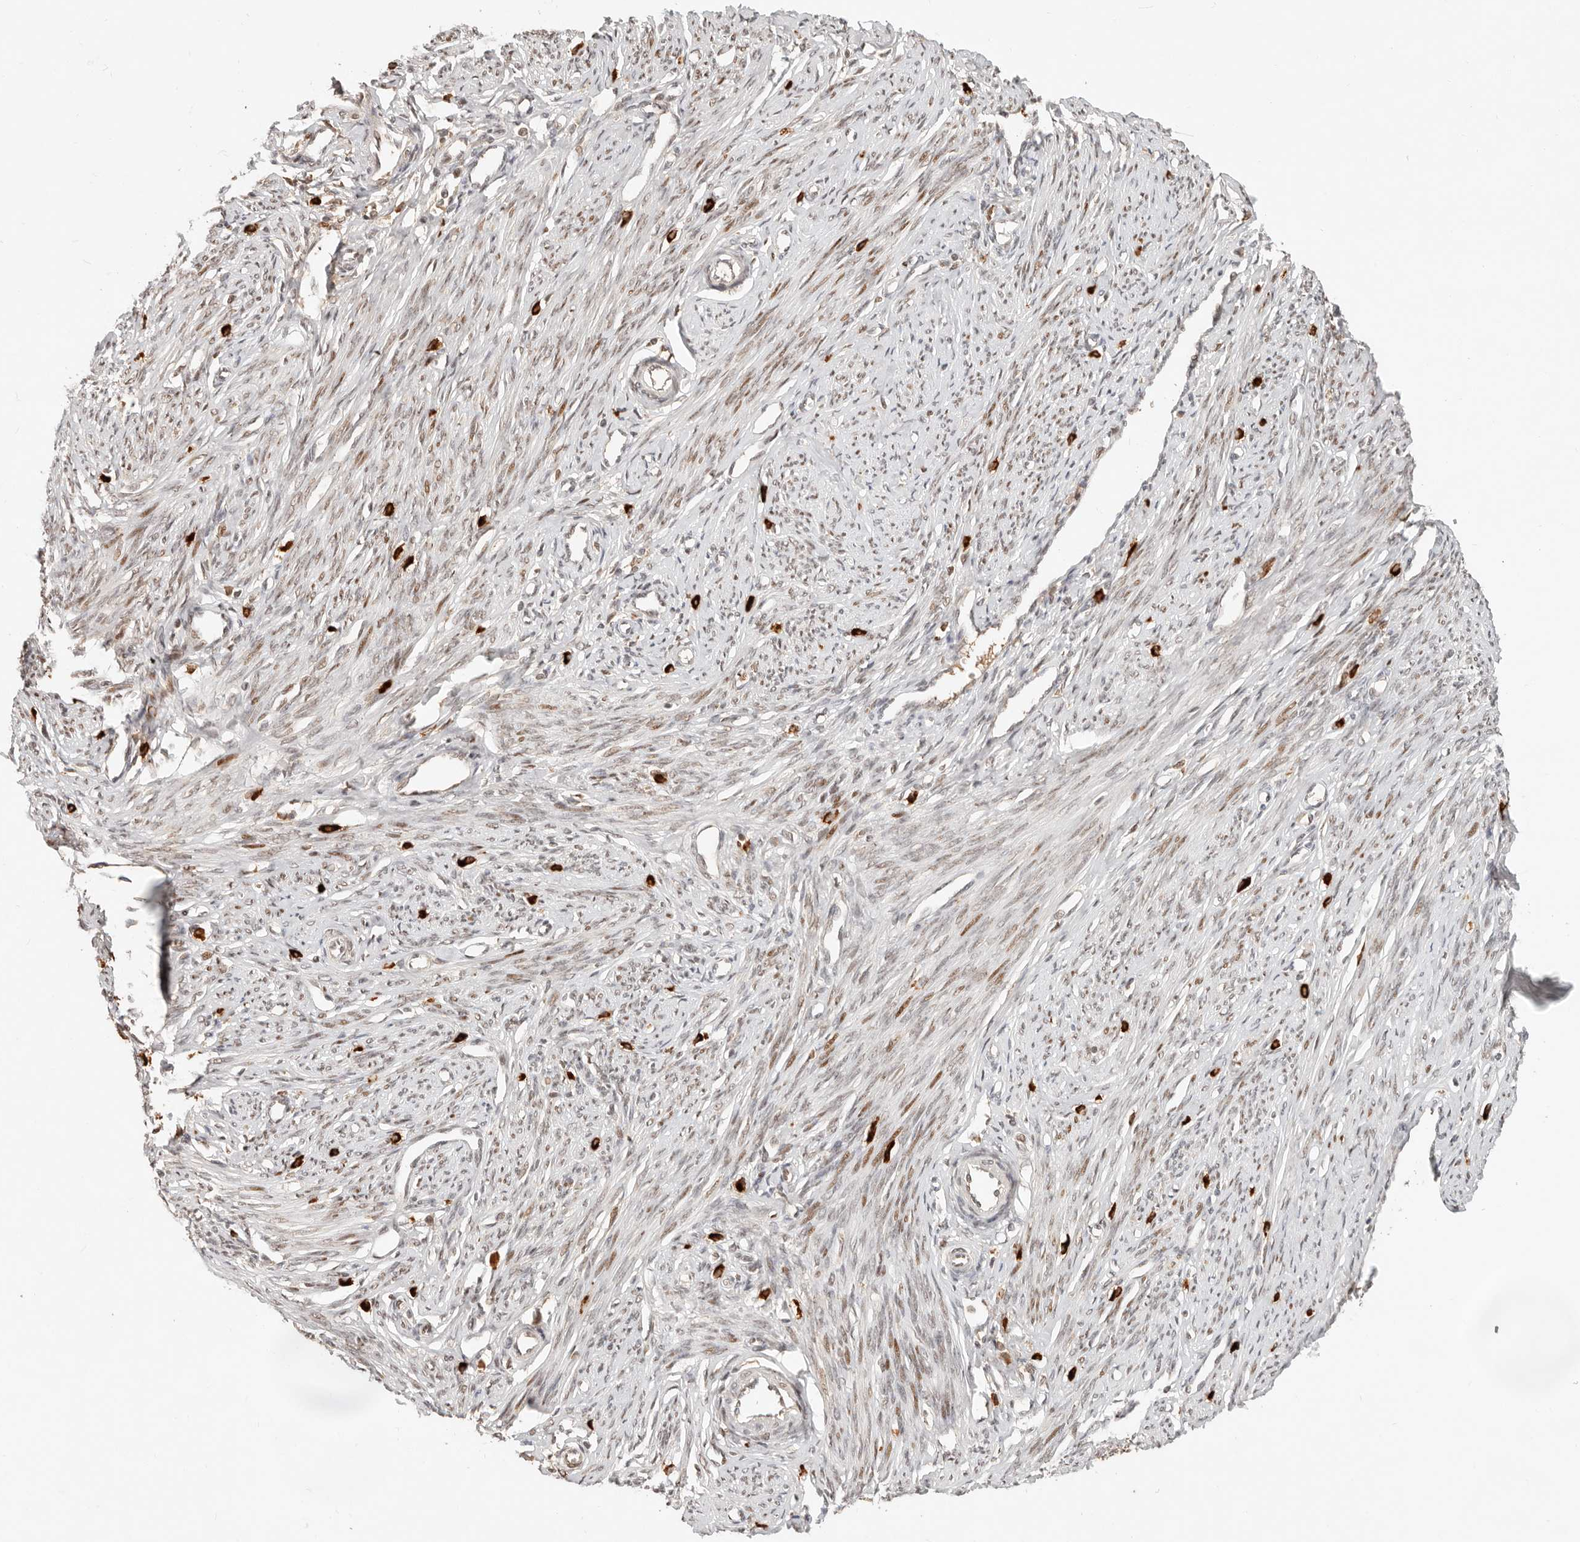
{"staining": {"intensity": "moderate", "quantity": "25%-75%", "location": "nuclear"}, "tissue": "endometrium", "cell_type": "Cells in endometrial stroma", "image_type": "normal", "snomed": [{"axis": "morphology", "description": "Normal tissue, NOS"}, {"axis": "topography", "description": "Endometrium"}], "caption": "Unremarkable endometrium displays moderate nuclear staining in approximately 25%-75% of cells in endometrial stroma The protein of interest is stained brown, and the nuclei are stained in blue (DAB (3,3'-diaminobenzidine) IHC with brightfield microscopy, high magnification)..", "gene": "NPAS2", "patient": {"sex": "female", "age": 56}}